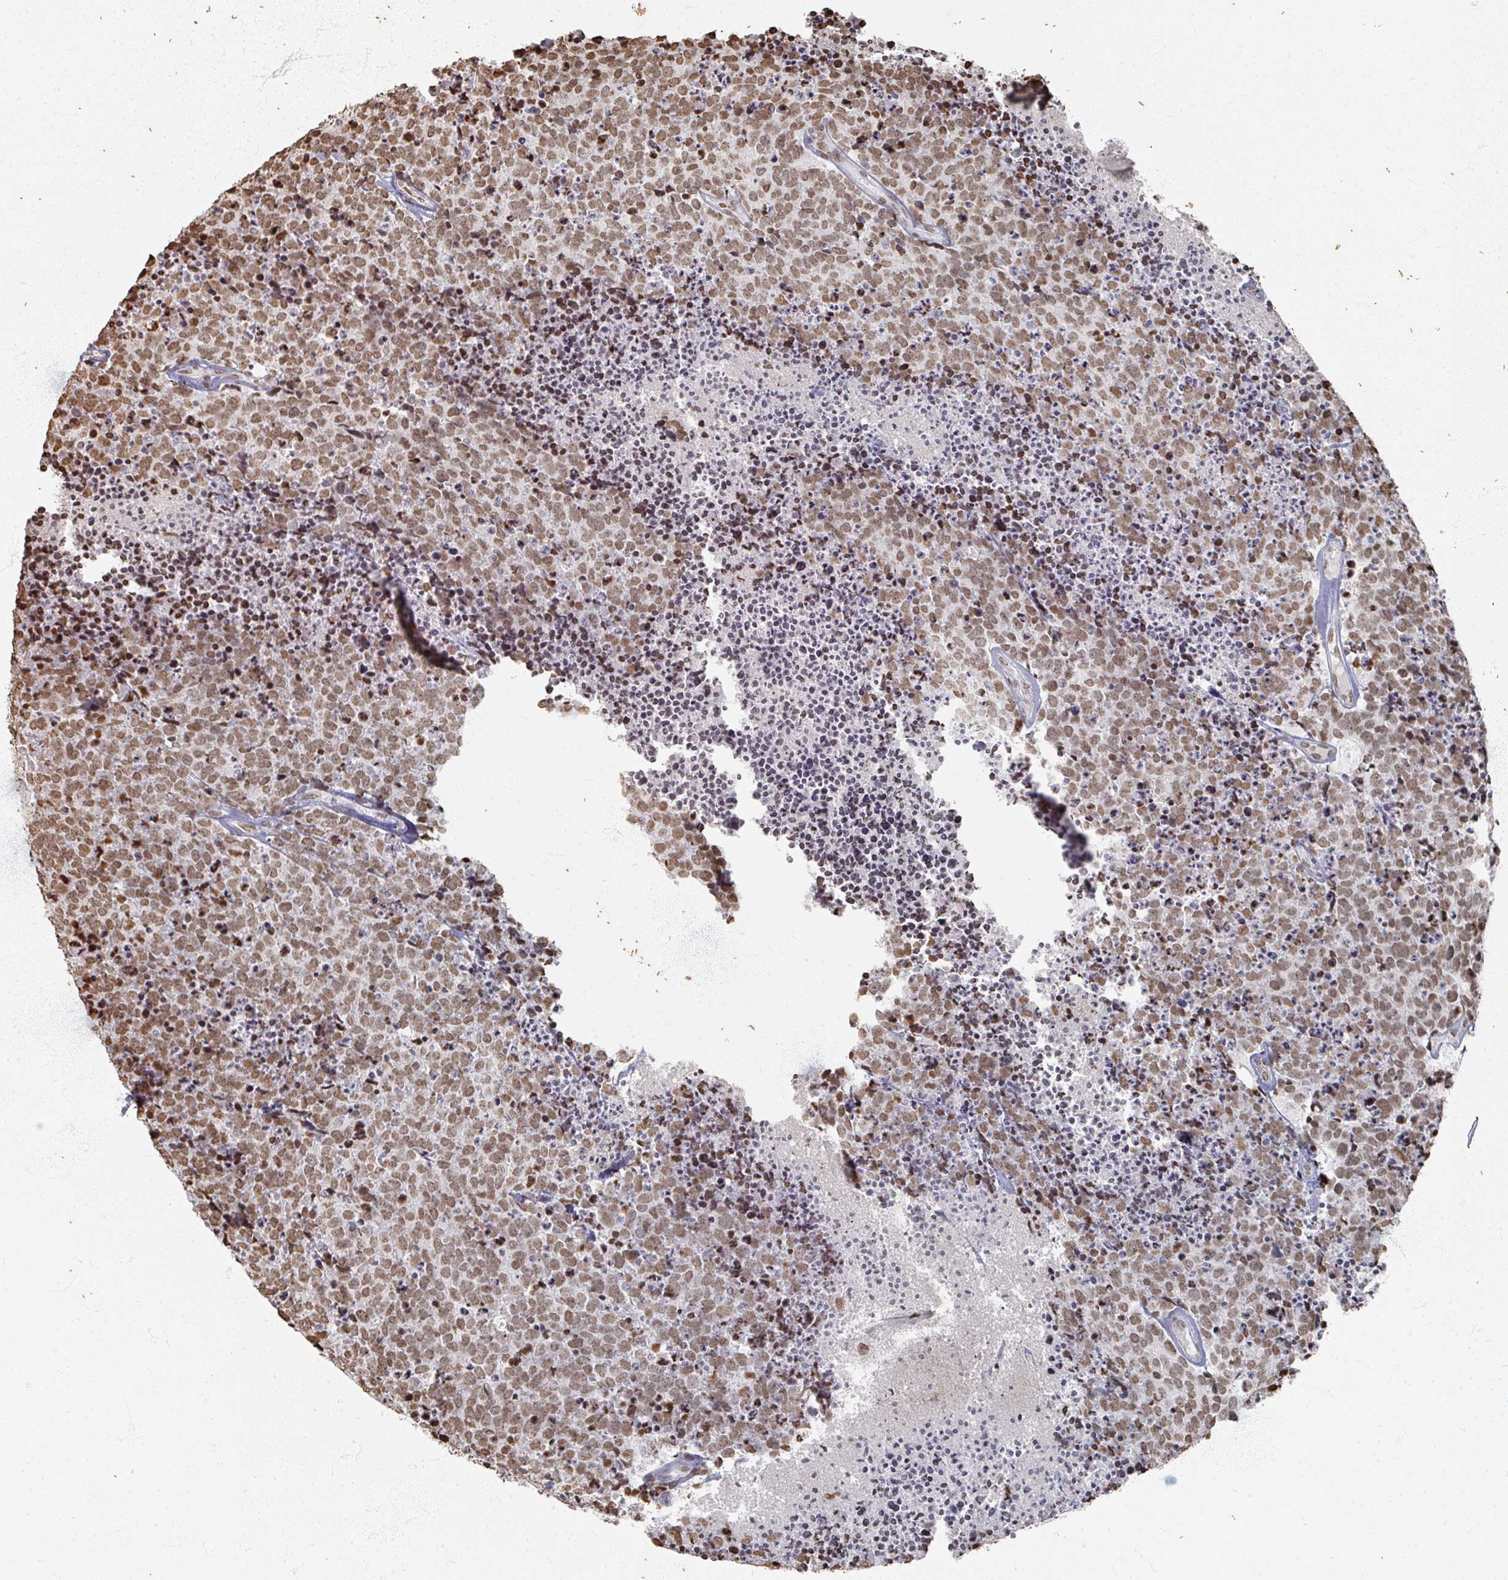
{"staining": {"intensity": "moderate", "quantity": ">75%", "location": "nuclear"}, "tissue": "carcinoid", "cell_type": "Tumor cells", "image_type": "cancer", "snomed": [{"axis": "morphology", "description": "Carcinoid, malignant, NOS"}, {"axis": "topography", "description": "Skin"}], "caption": "Immunohistochemistry (IHC) photomicrograph of neoplastic tissue: human malignant carcinoid stained using immunohistochemistry (IHC) exhibits medium levels of moderate protein expression localized specifically in the nuclear of tumor cells, appearing as a nuclear brown color.", "gene": "DCUN1D5", "patient": {"sex": "female", "age": 79}}